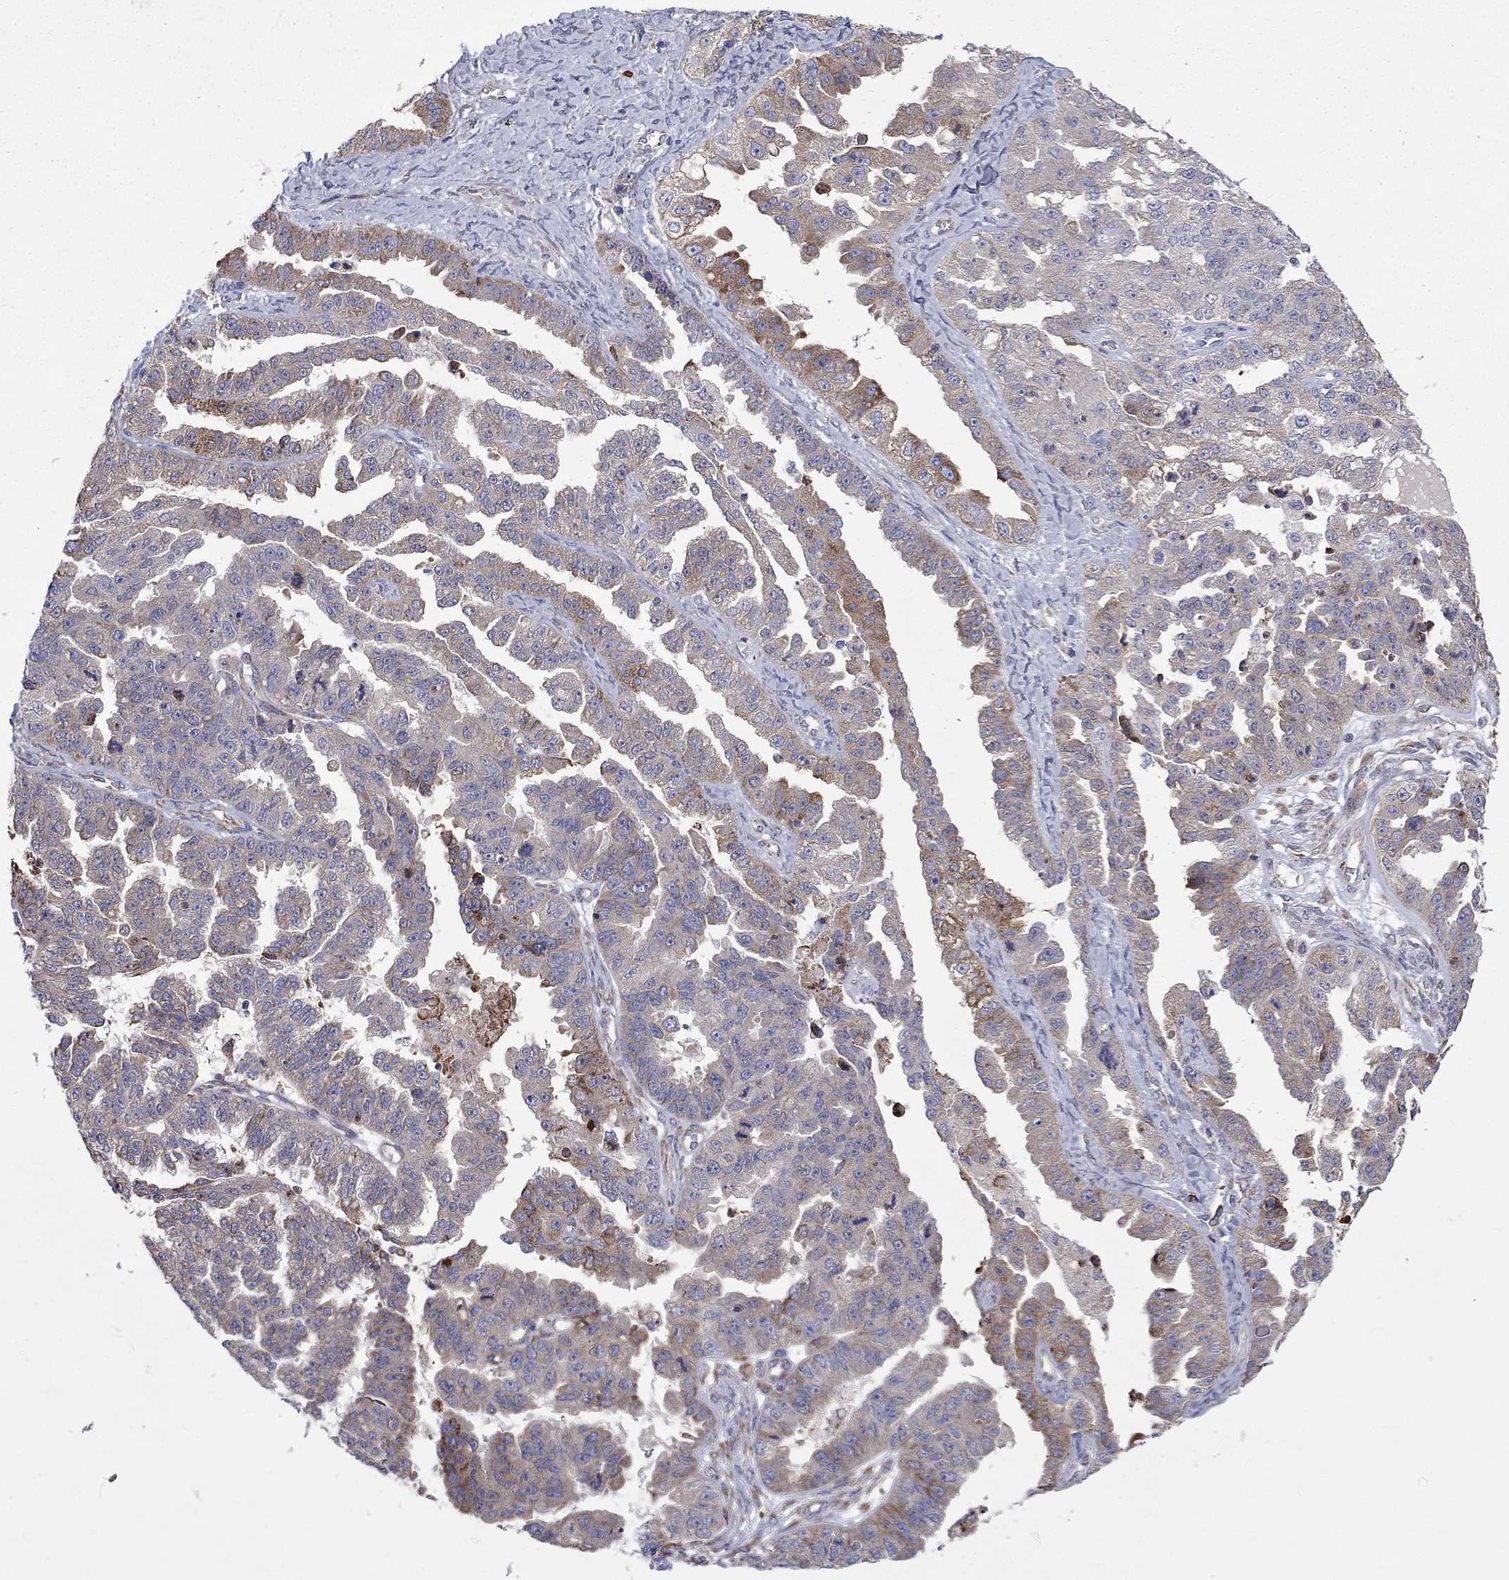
{"staining": {"intensity": "moderate", "quantity": "<25%", "location": "cytoplasmic/membranous"}, "tissue": "ovarian cancer", "cell_type": "Tumor cells", "image_type": "cancer", "snomed": [{"axis": "morphology", "description": "Cystadenocarcinoma, serous, NOS"}, {"axis": "topography", "description": "Ovary"}], "caption": "Immunohistochemistry (IHC) of ovarian cancer (serous cystadenocarcinoma) exhibits low levels of moderate cytoplasmic/membranous staining in approximately <25% of tumor cells.", "gene": "ASNS", "patient": {"sex": "female", "age": 58}}